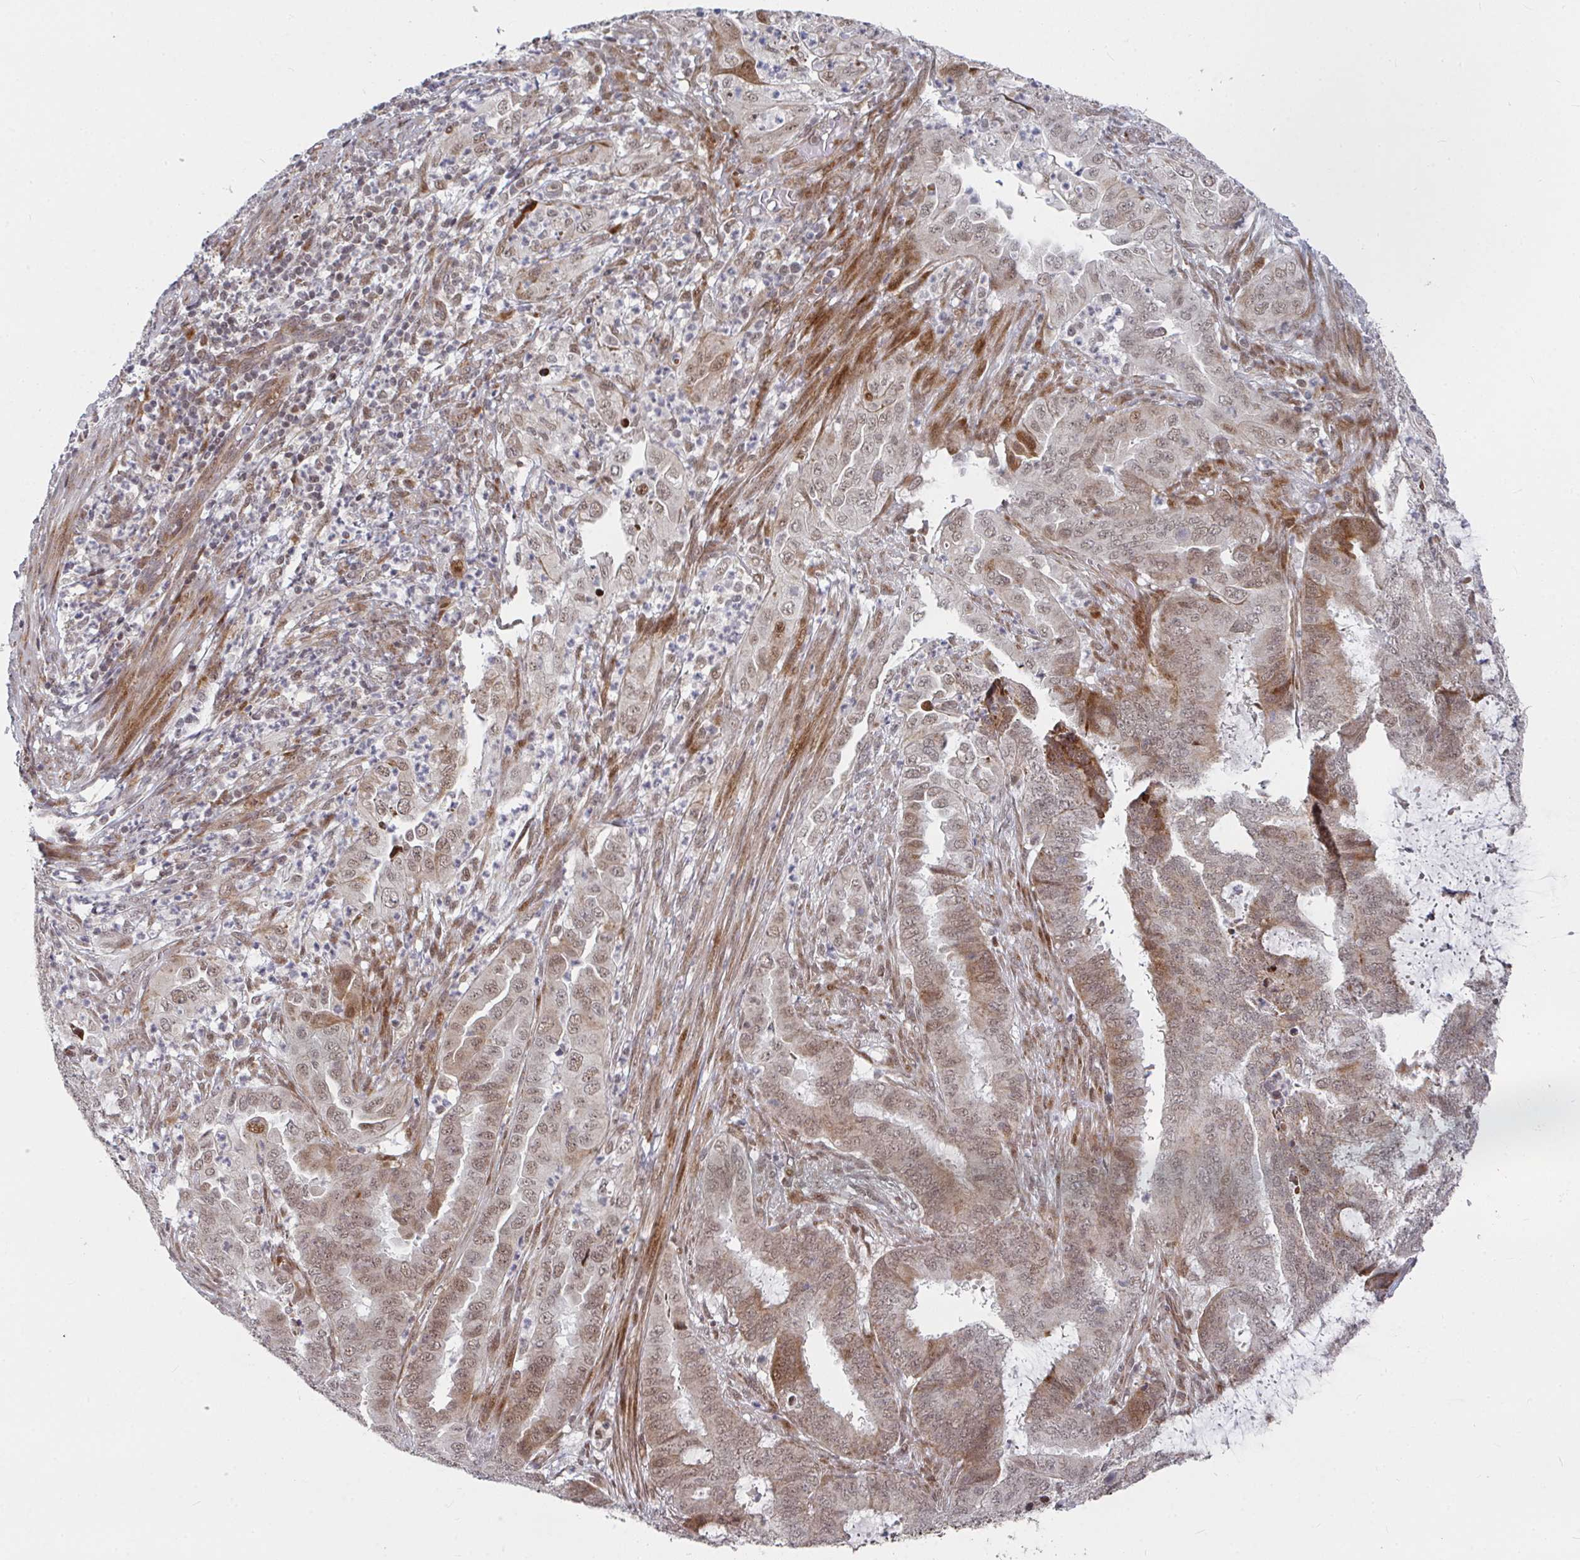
{"staining": {"intensity": "moderate", "quantity": ">75%", "location": "cytoplasmic/membranous,nuclear"}, "tissue": "endometrial cancer", "cell_type": "Tumor cells", "image_type": "cancer", "snomed": [{"axis": "morphology", "description": "Adenocarcinoma, NOS"}, {"axis": "topography", "description": "Endometrium"}], "caption": "Approximately >75% of tumor cells in endometrial cancer display moderate cytoplasmic/membranous and nuclear protein positivity as visualized by brown immunohistochemical staining.", "gene": "RBBP5", "patient": {"sex": "female", "age": 51}}